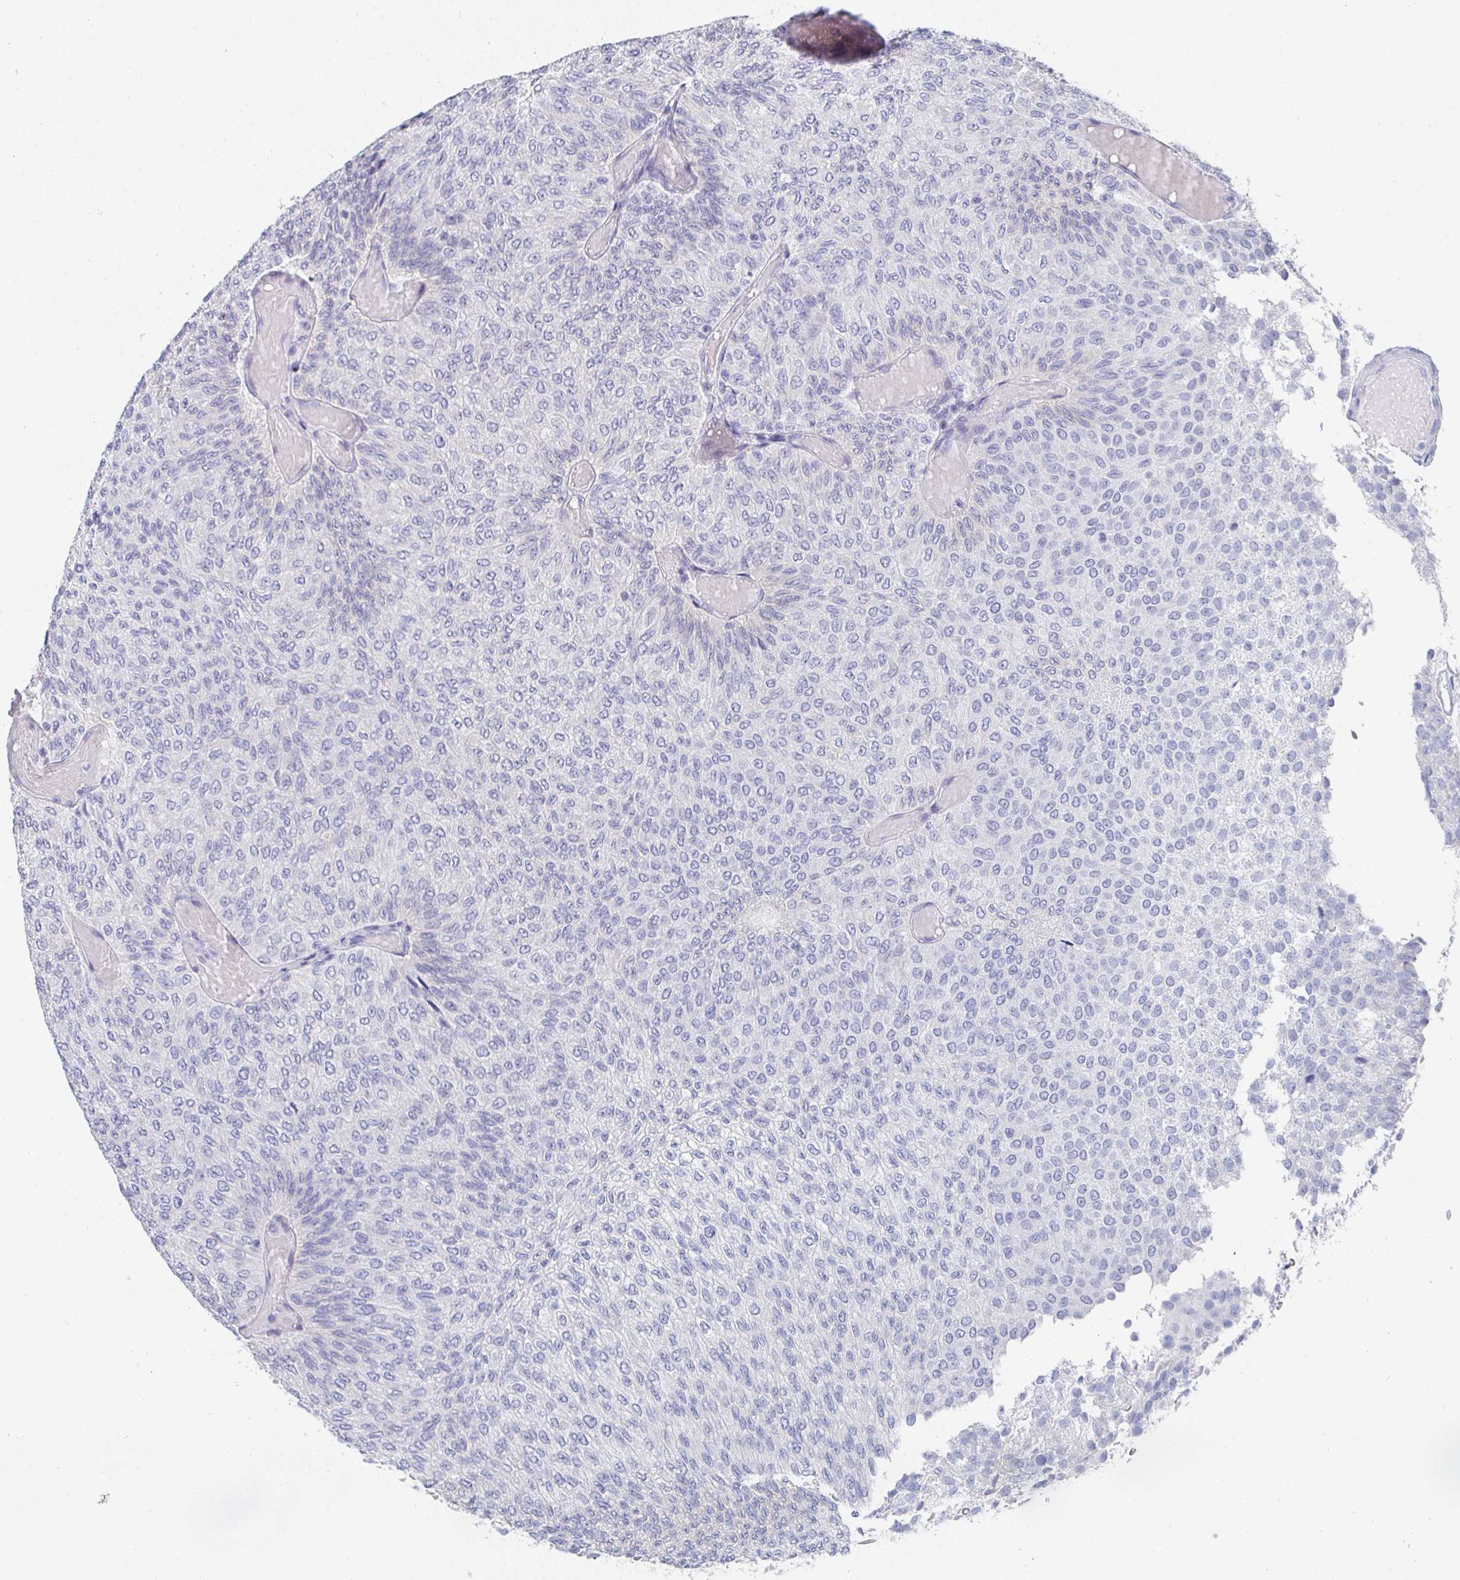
{"staining": {"intensity": "negative", "quantity": "none", "location": "none"}, "tissue": "urothelial cancer", "cell_type": "Tumor cells", "image_type": "cancer", "snomed": [{"axis": "morphology", "description": "Urothelial carcinoma, Low grade"}, {"axis": "topography", "description": "Urinary bladder"}], "caption": "Micrograph shows no significant protein expression in tumor cells of low-grade urothelial carcinoma.", "gene": "GRIA1", "patient": {"sex": "male", "age": 78}}